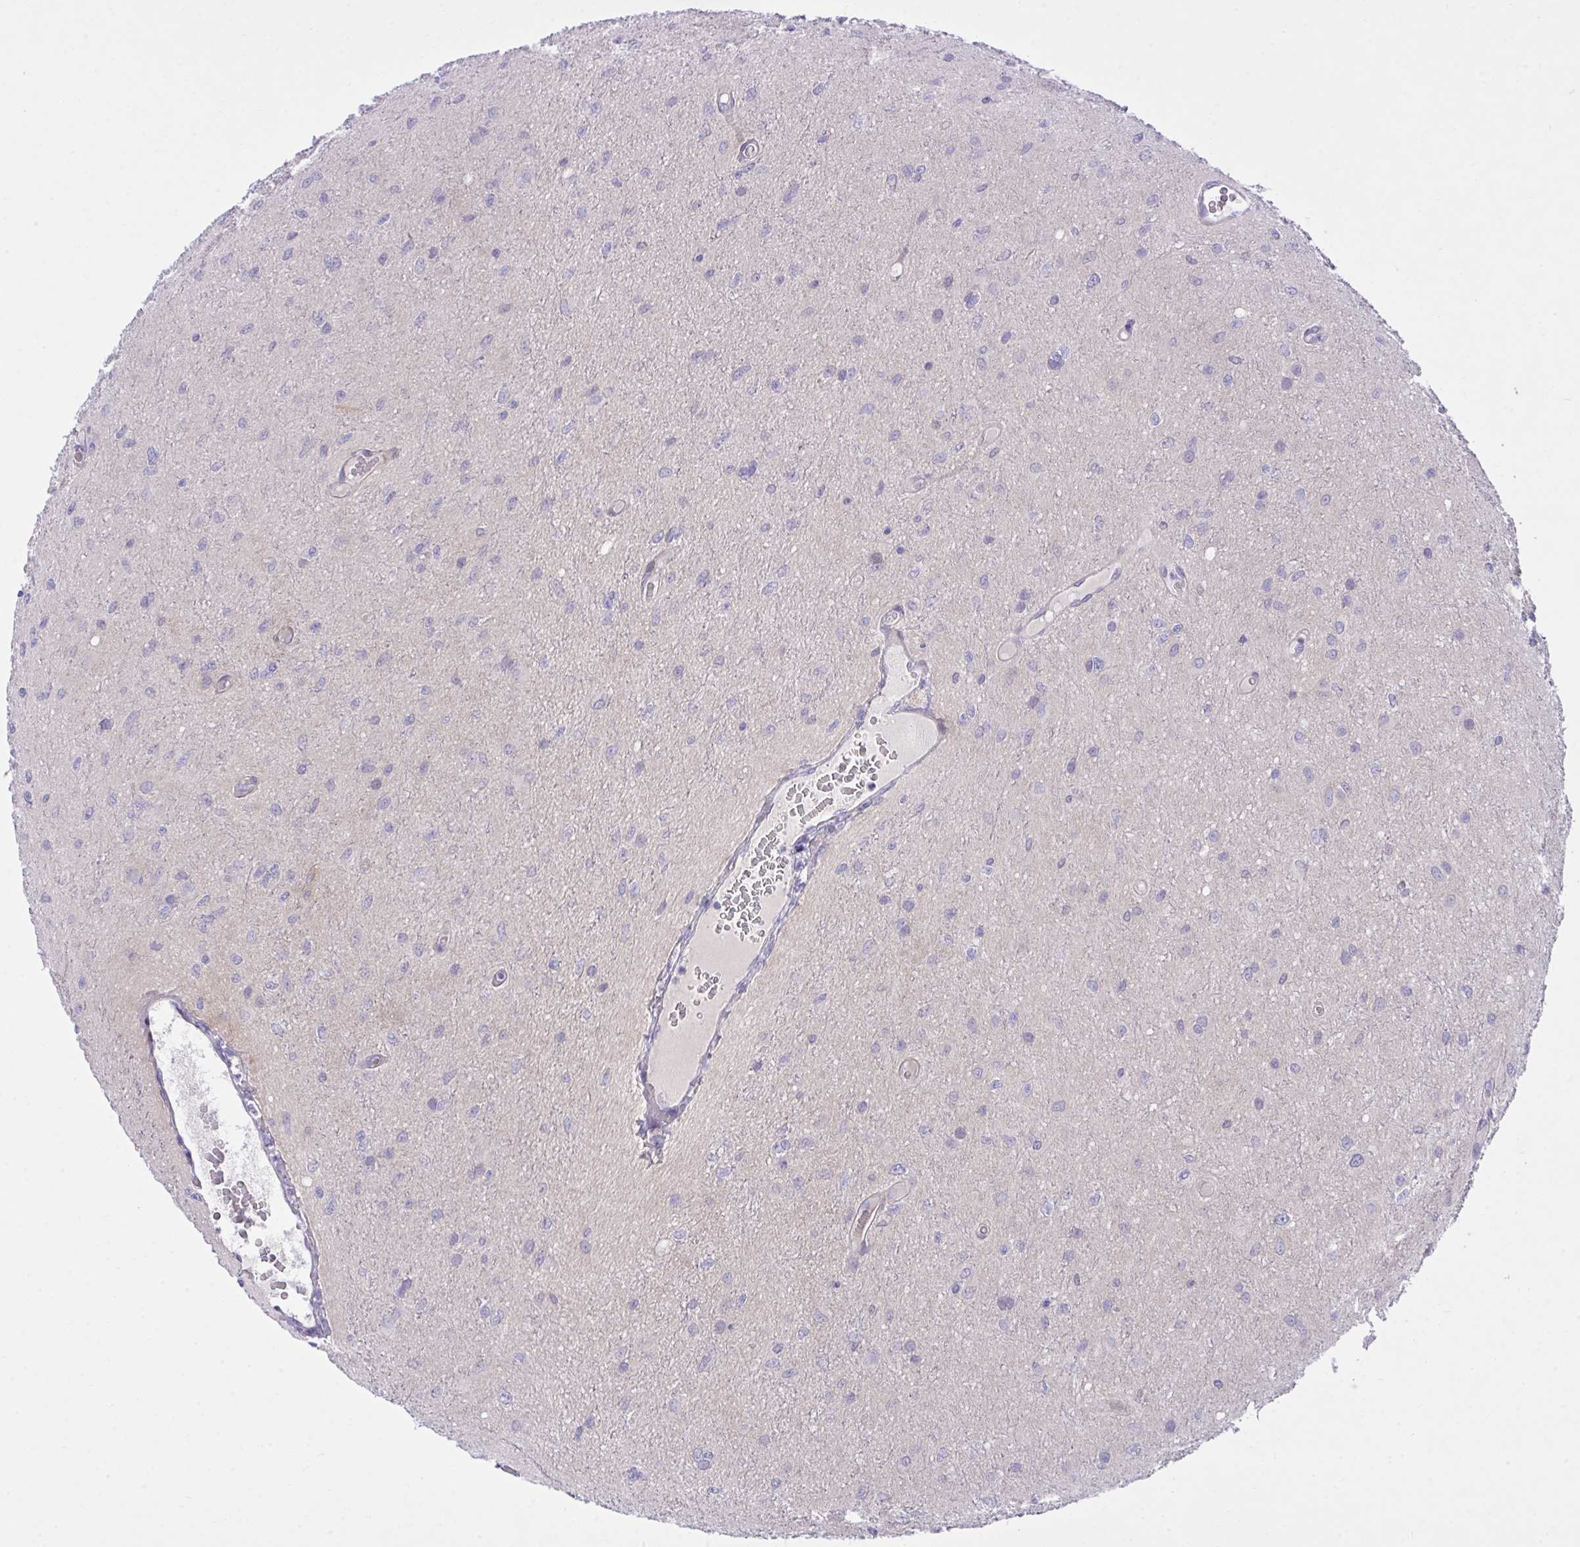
{"staining": {"intensity": "negative", "quantity": "none", "location": "none"}, "tissue": "glioma", "cell_type": "Tumor cells", "image_type": "cancer", "snomed": [{"axis": "morphology", "description": "Glioma, malignant, Low grade"}, {"axis": "topography", "description": "Cerebellum"}], "caption": "There is no significant positivity in tumor cells of malignant glioma (low-grade).", "gene": "MED9", "patient": {"sex": "female", "age": 5}}